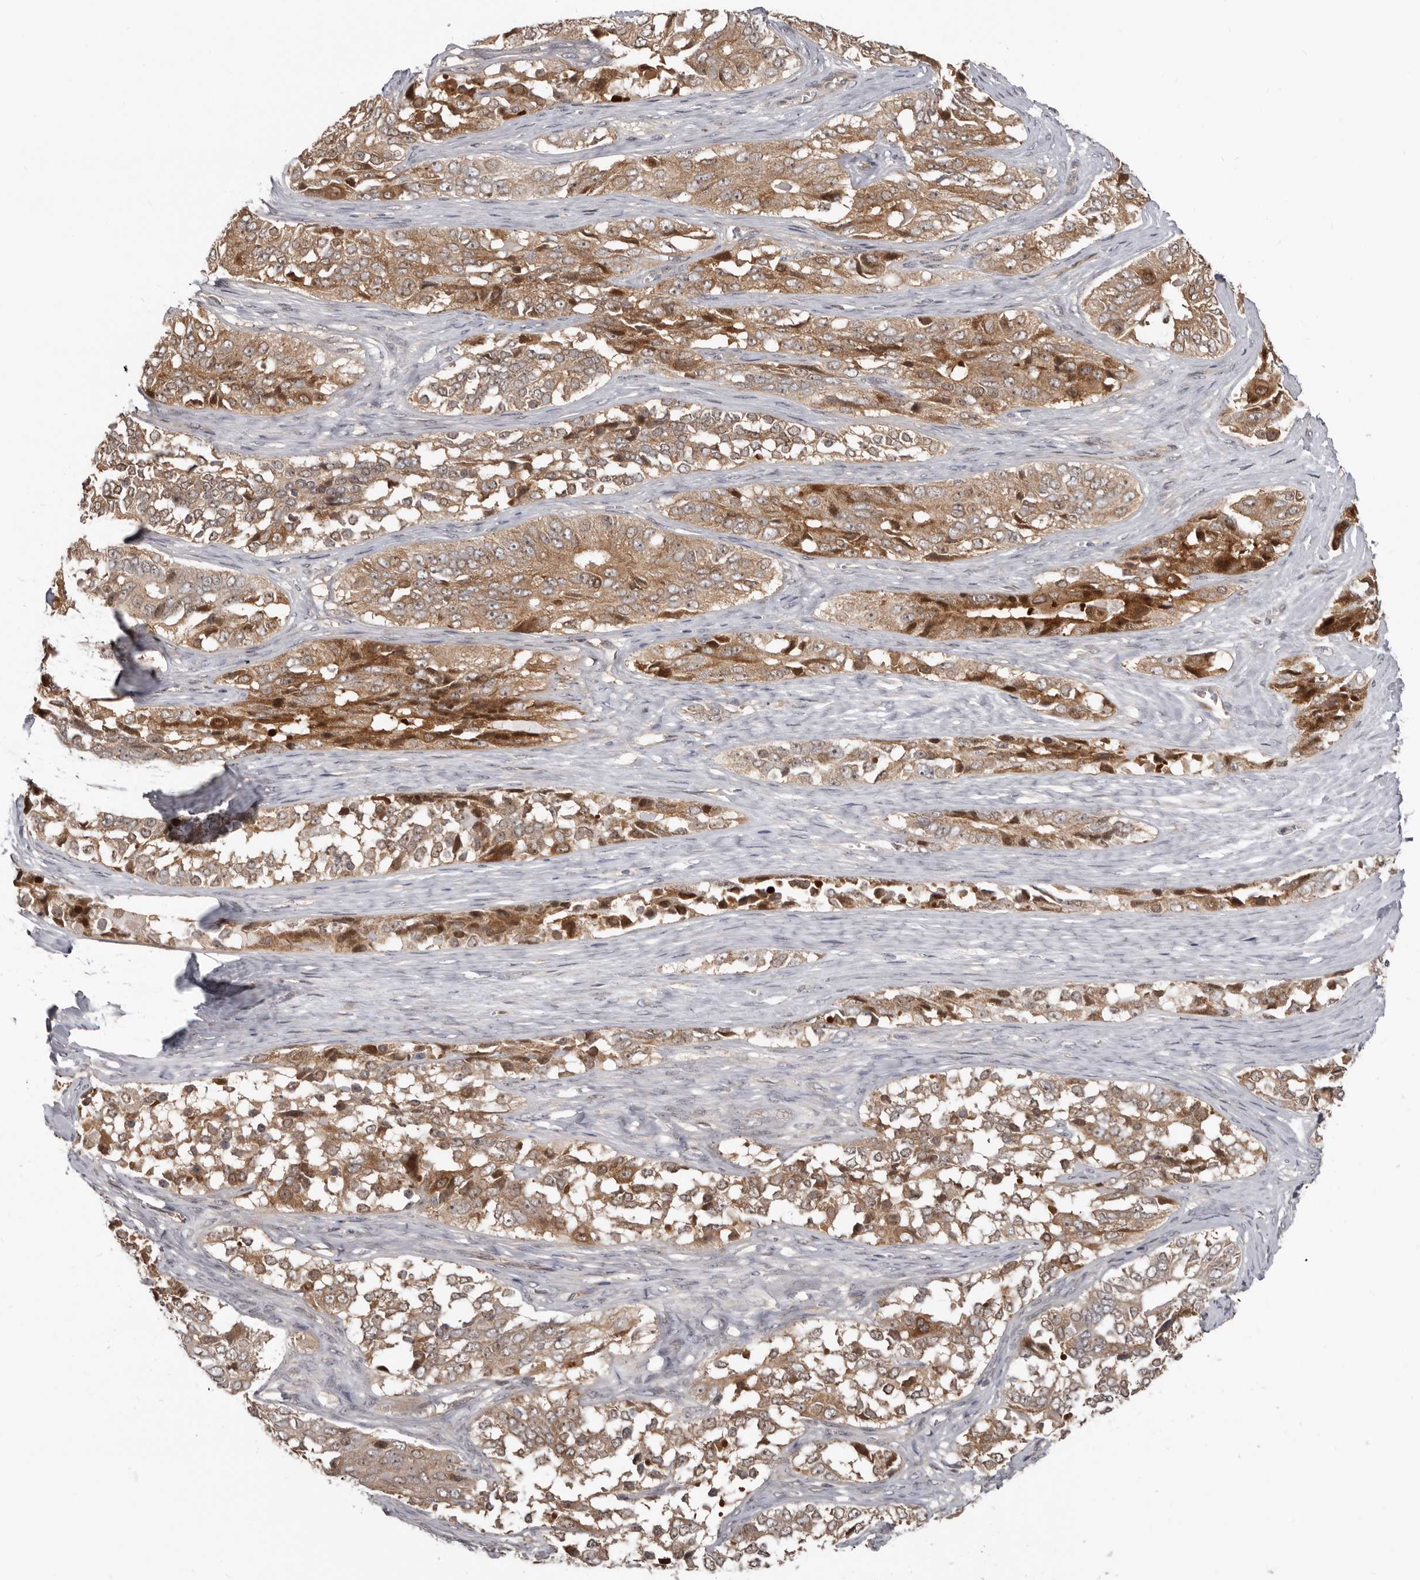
{"staining": {"intensity": "moderate", "quantity": ">75%", "location": "cytoplasmic/membranous"}, "tissue": "ovarian cancer", "cell_type": "Tumor cells", "image_type": "cancer", "snomed": [{"axis": "morphology", "description": "Carcinoma, endometroid"}, {"axis": "topography", "description": "Ovary"}], "caption": "Immunohistochemistry (IHC) (DAB (3,3'-diaminobenzidine)) staining of ovarian cancer (endometroid carcinoma) shows moderate cytoplasmic/membranous protein positivity in about >75% of tumor cells.", "gene": "BAD", "patient": {"sex": "female", "age": 51}}